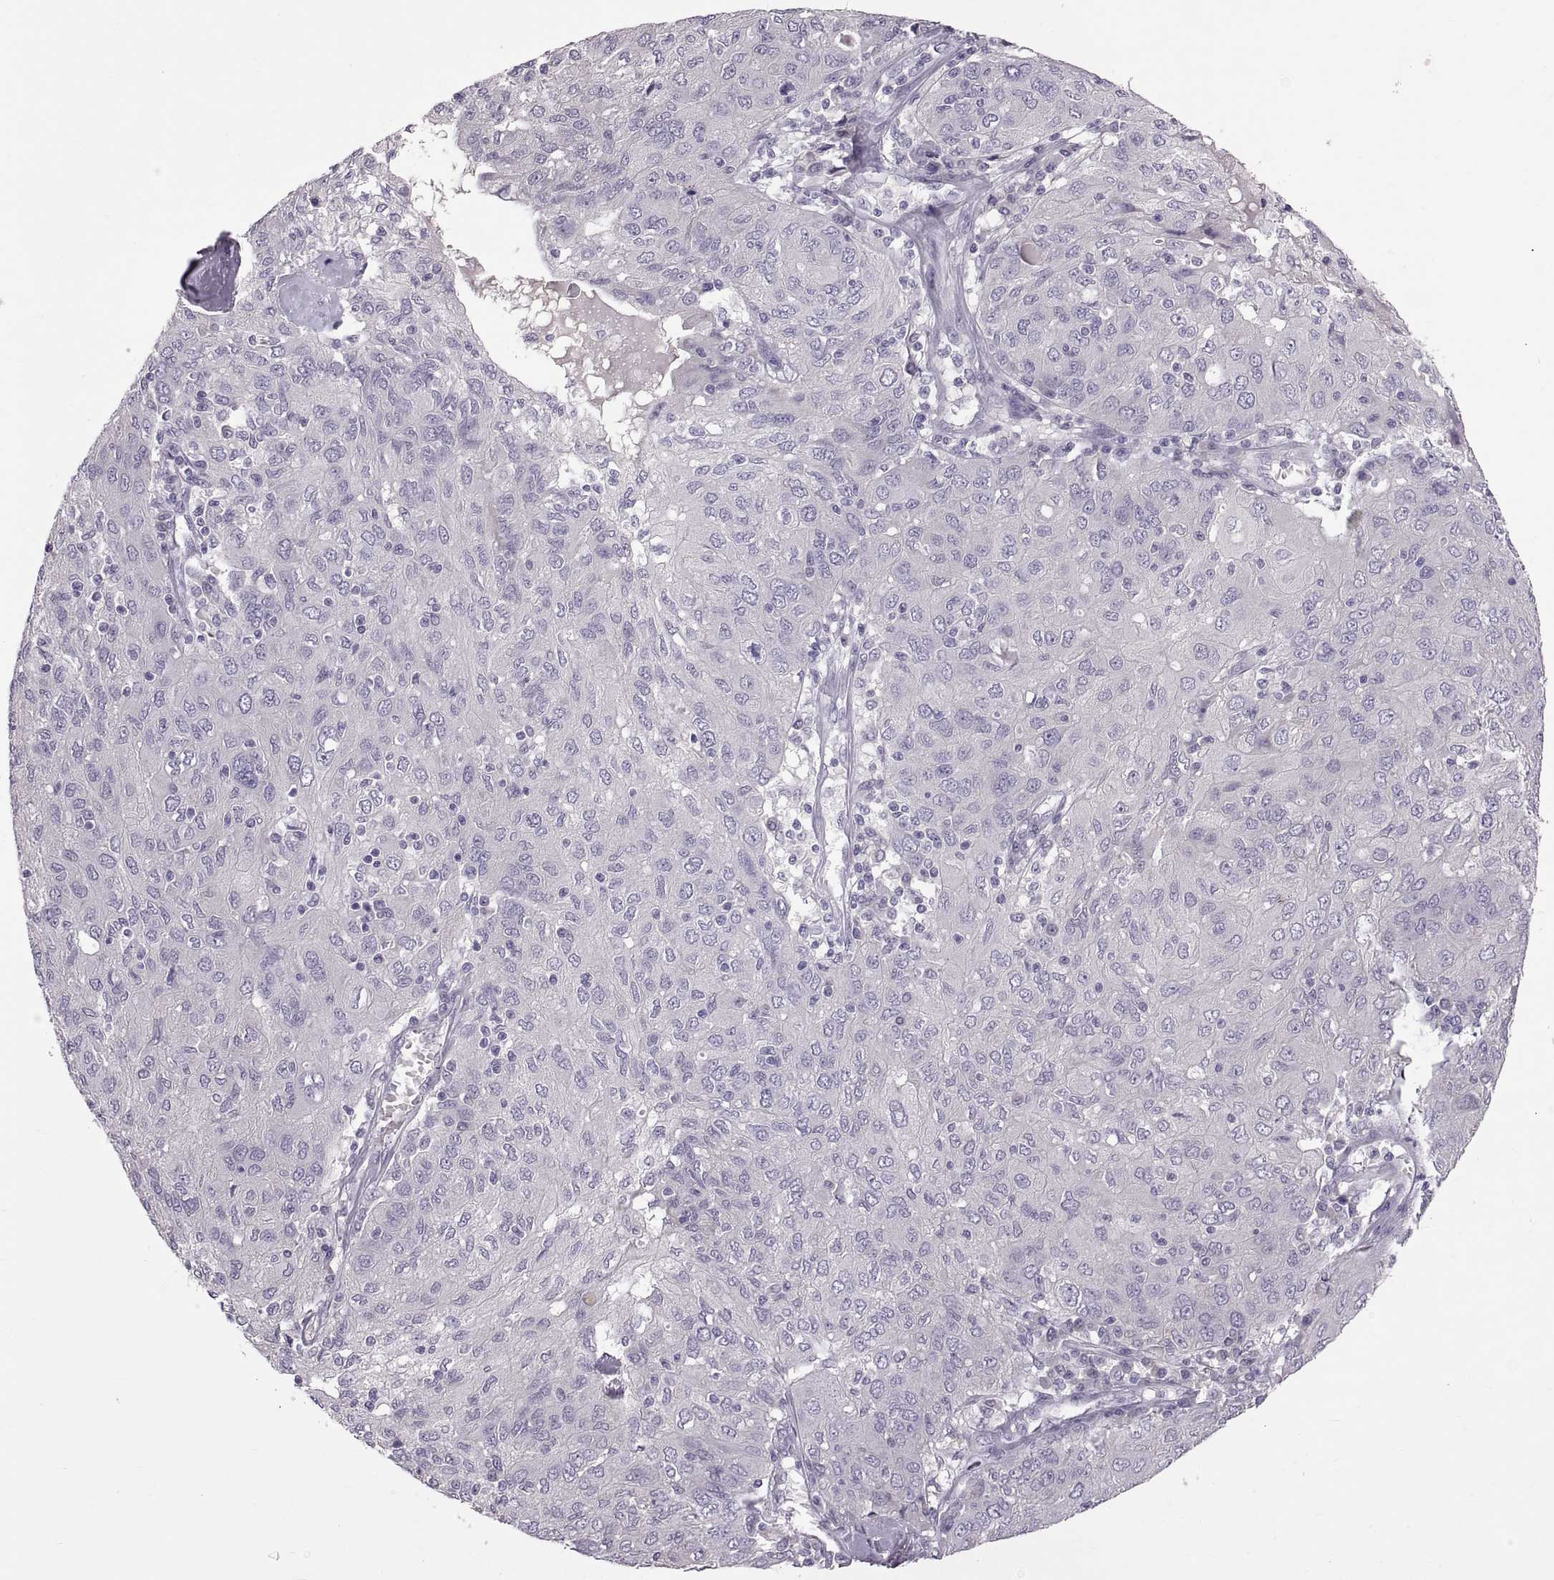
{"staining": {"intensity": "negative", "quantity": "none", "location": "none"}, "tissue": "ovarian cancer", "cell_type": "Tumor cells", "image_type": "cancer", "snomed": [{"axis": "morphology", "description": "Carcinoma, endometroid"}, {"axis": "topography", "description": "Ovary"}], "caption": "This is an IHC histopathology image of ovarian cancer. There is no expression in tumor cells.", "gene": "WFDC8", "patient": {"sex": "female", "age": 50}}